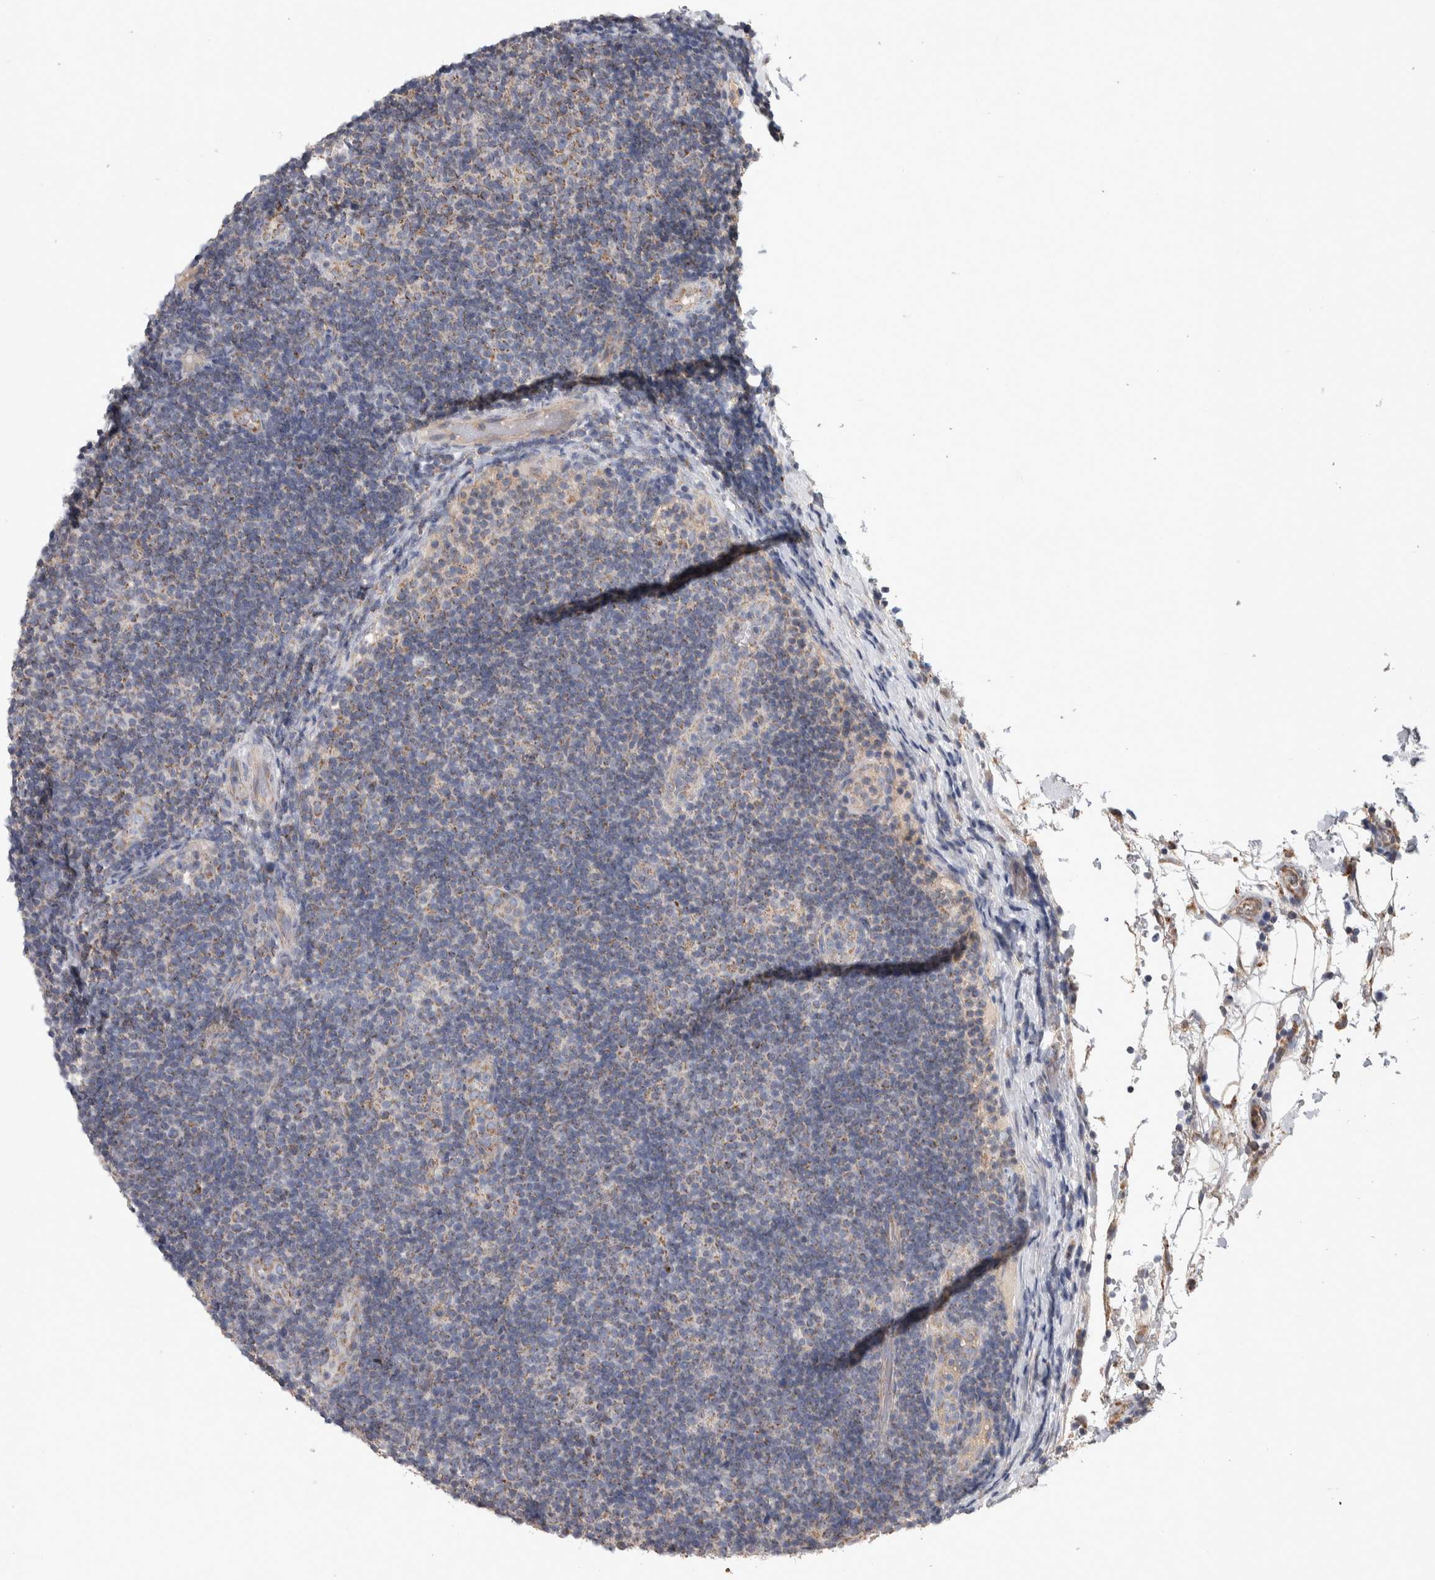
{"staining": {"intensity": "weak", "quantity": "25%-75%", "location": "cytoplasmic/membranous"}, "tissue": "lymphoma", "cell_type": "Tumor cells", "image_type": "cancer", "snomed": [{"axis": "morphology", "description": "Malignant lymphoma, non-Hodgkin's type, Low grade"}, {"axis": "topography", "description": "Lymph node"}], "caption": "Lymphoma stained with immunohistochemistry (IHC) exhibits weak cytoplasmic/membranous staining in approximately 25%-75% of tumor cells. (DAB IHC with brightfield microscopy, high magnification).", "gene": "SCO1", "patient": {"sex": "male", "age": 83}}